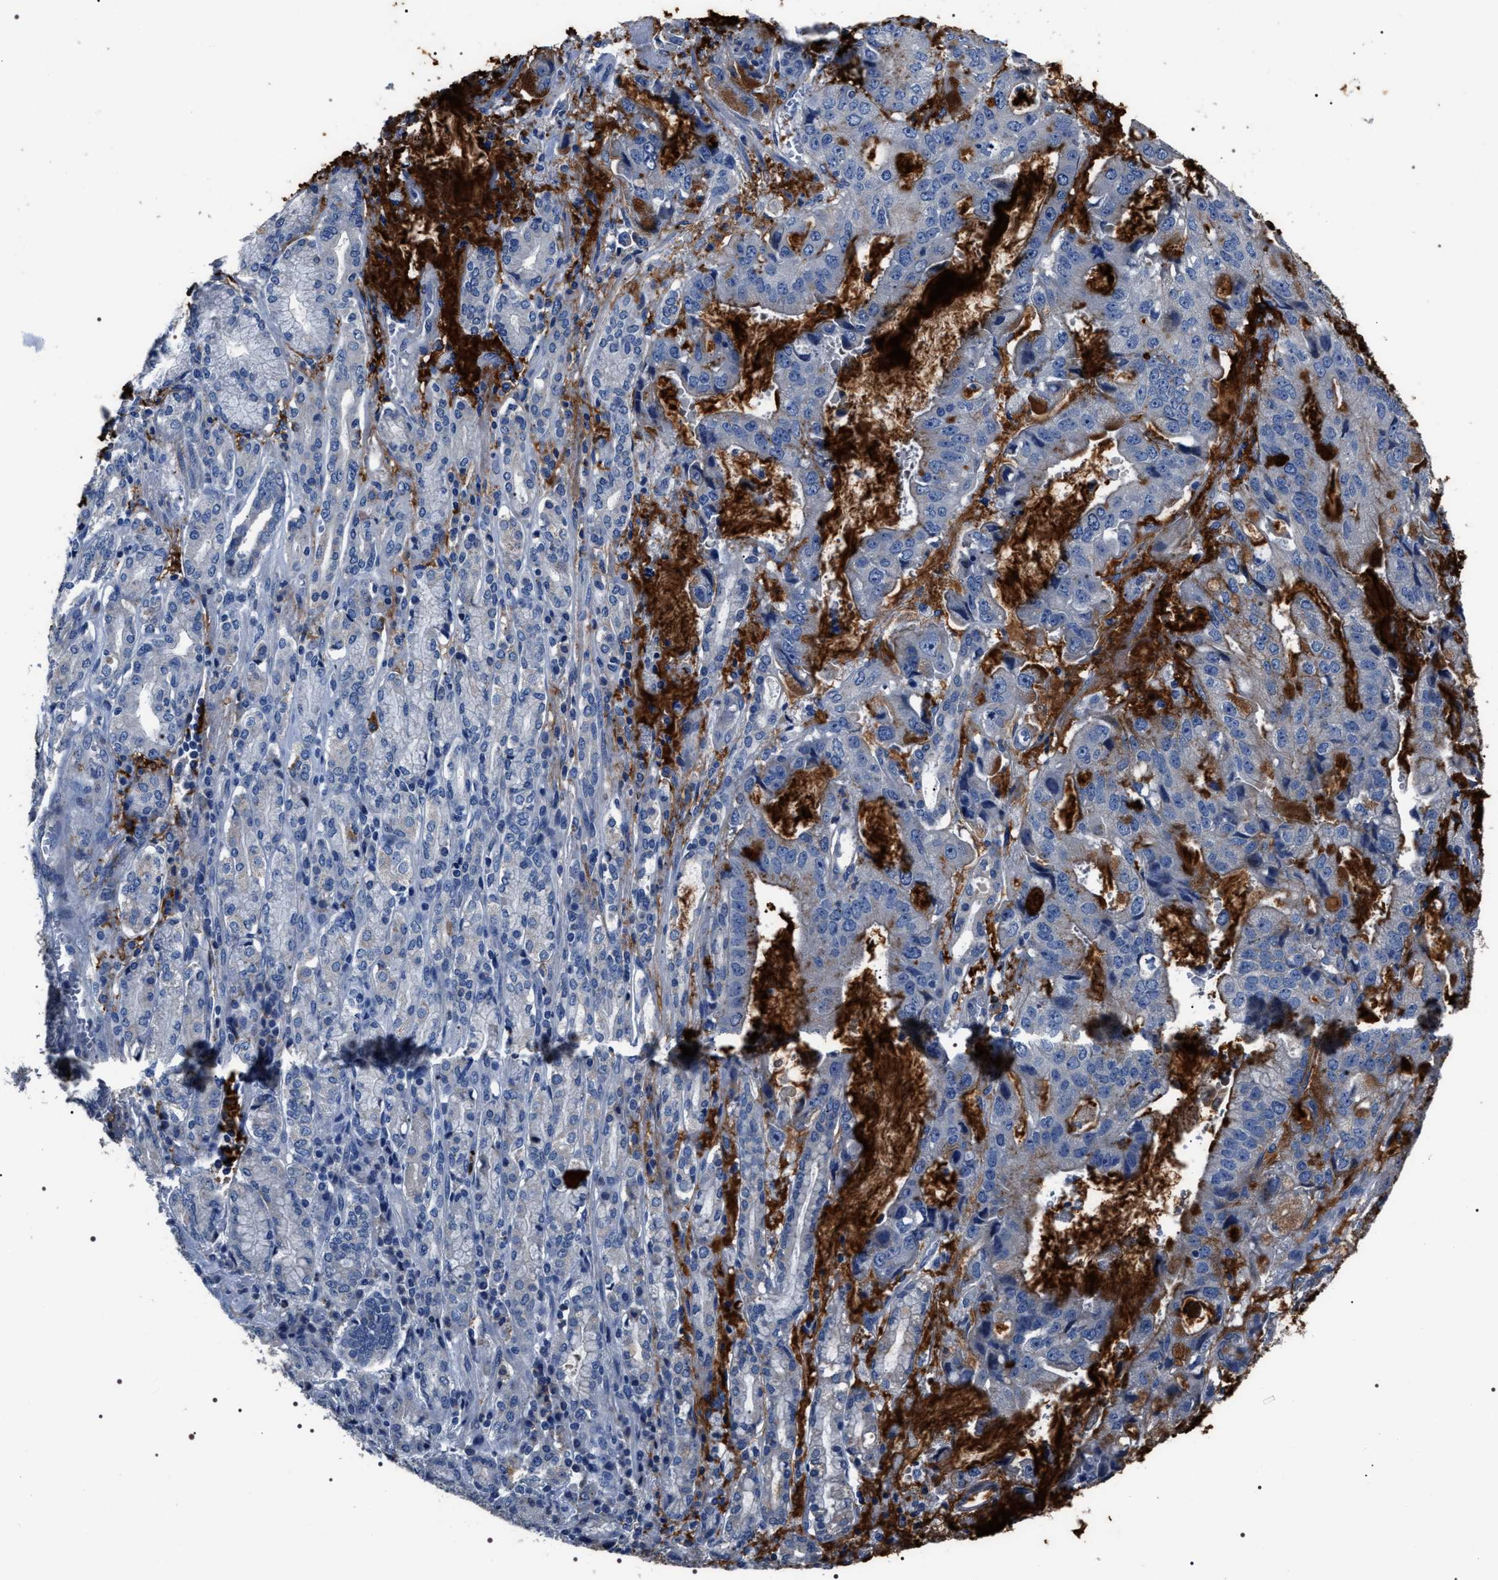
{"staining": {"intensity": "negative", "quantity": "none", "location": "none"}, "tissue": "stomach cancer", "cell_type": "Tumor cells", "image_type": "cancer", "snomed": [{"axis": "morphology", "description": "Normal tissue, NOS"}, {"axis": "morphology", "description": "Adenocarcinoma, NOS"}, {"axis": "topography", "description": "Stomach"}], "caption": "Image shows no protein positivity in tumor cells of stomach cancer tissue. Nuclei are stained in blue.", "gene": "TRIM54", "patient": {"sex": "male", "age": 62}}